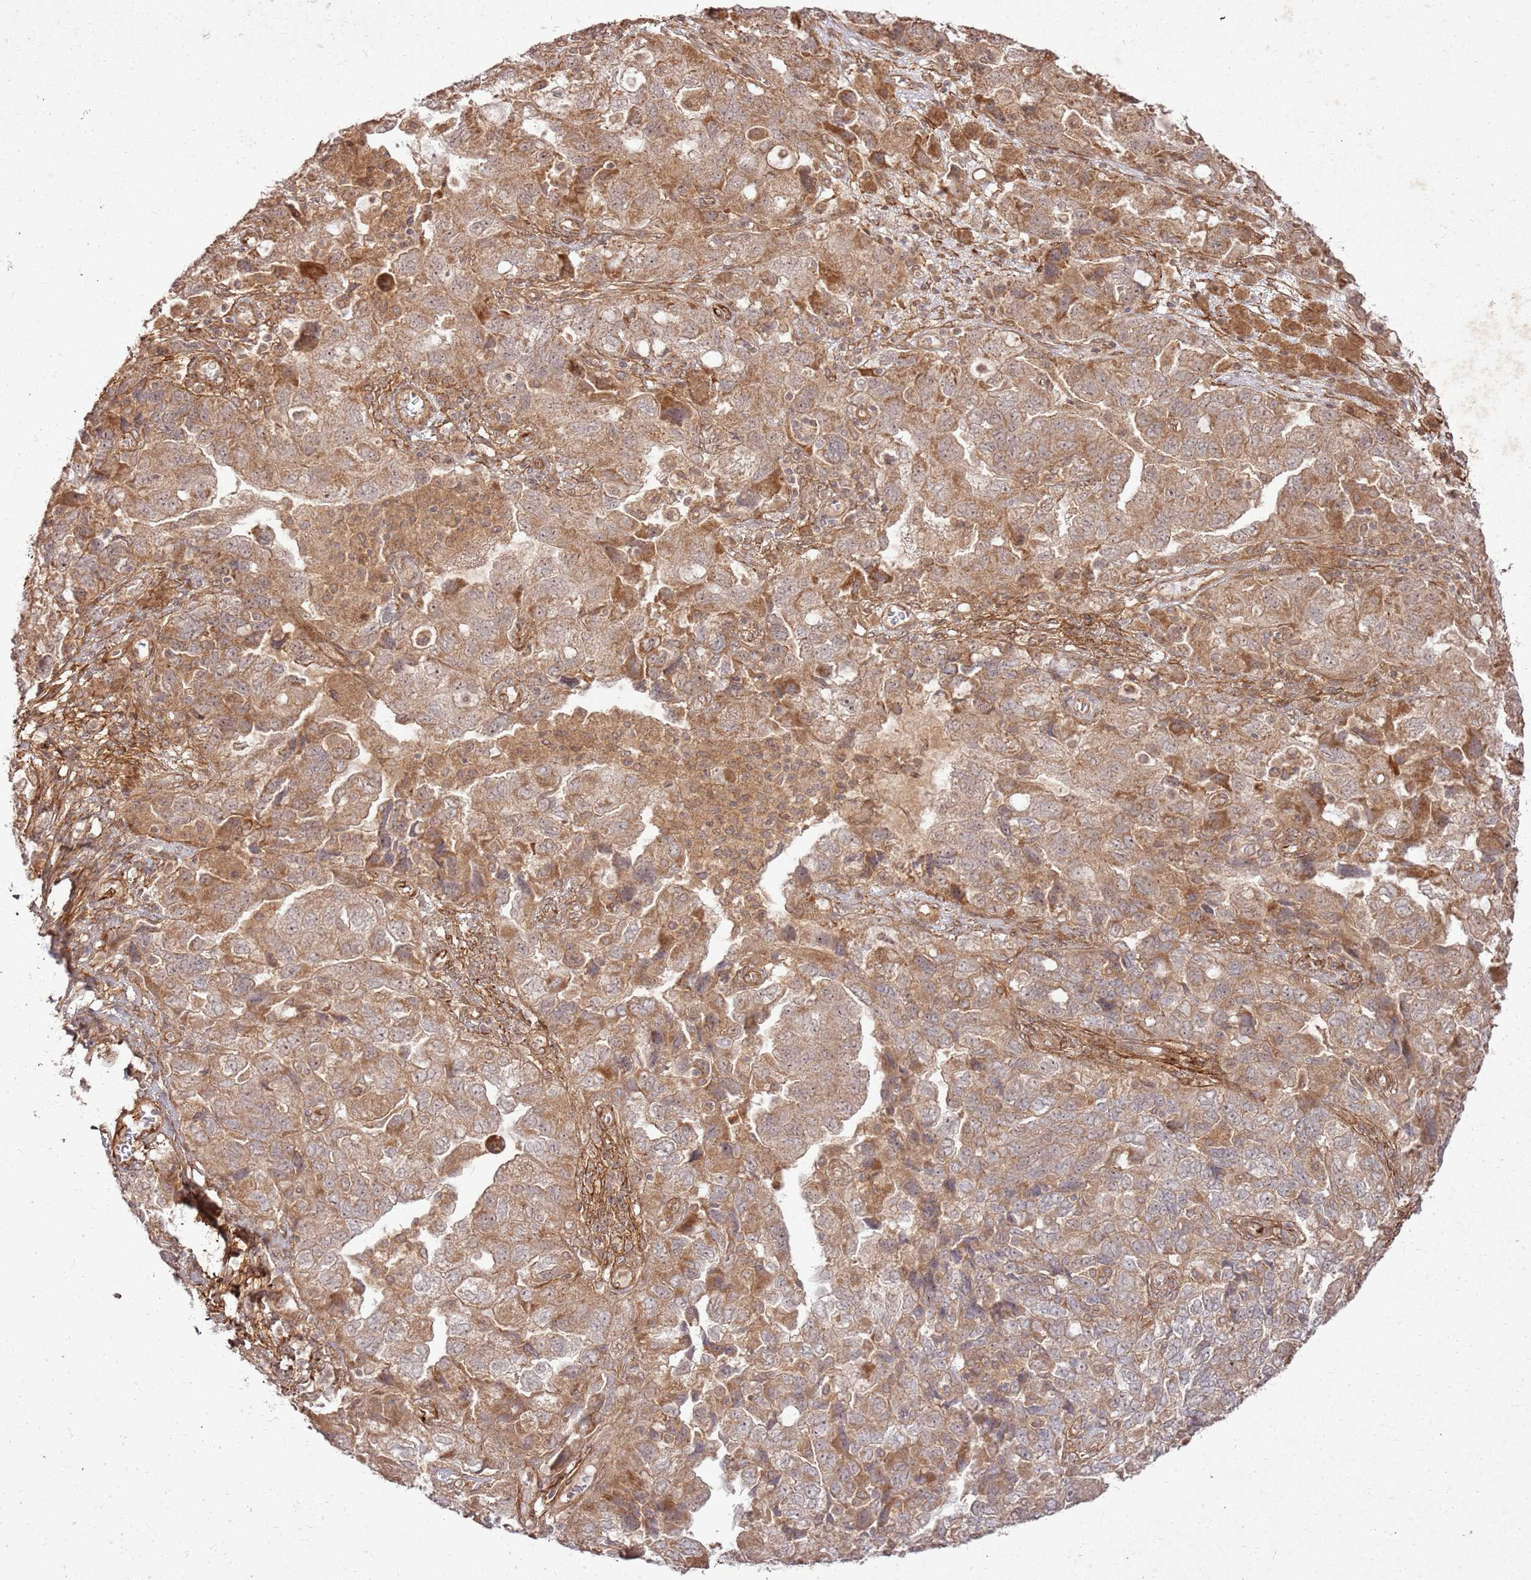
{"staining": {"intensity": "moderate", "quantity": ">75%", "location": "cytoplasmic/membranous"}, "tissue": "ovarian cancer", "cell_type": "Tumor cells", "image_type": "cancer", "snomed": [{"axis": "morphology", "description": "Carcinoma, NOS"}, {"axis": "morphology", "description": "Cystadenocarcinoma, serous, NOS"}, {"axis": "topography", "description": "Ovary"}], "caption": "Moderate cytoplasmic/membranous protein expression is identified in about >75% of tumor cells in ovarian cancer.", "gene": "ZNF623", "patient": {"sex": "female", "age": 69}}